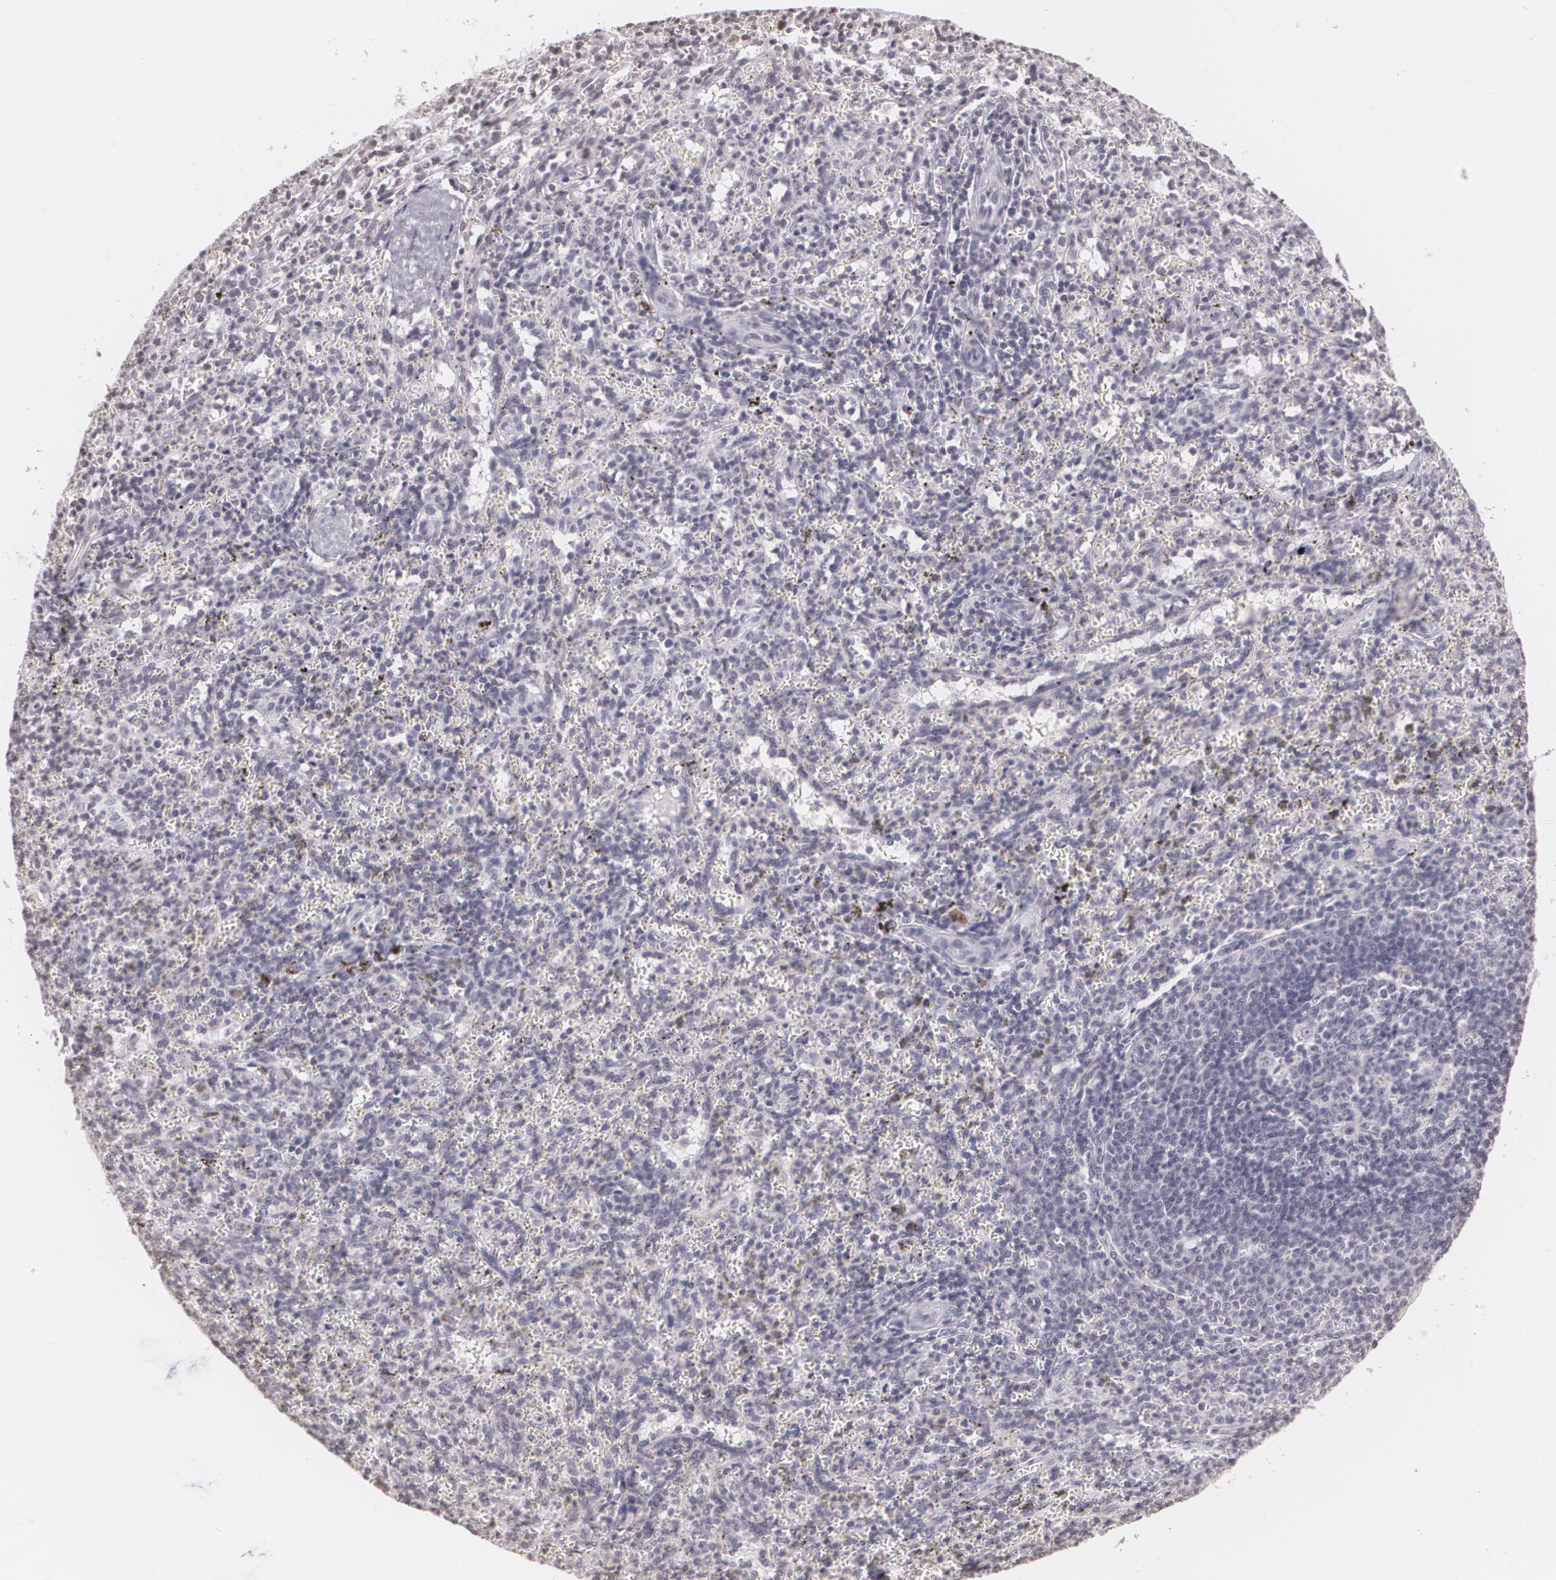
{"staining": {"intensity": "negative", "quantity": "none", "location": "none"}, "tissue": "spleen", "cell_type": "Cells in red pulp", "image_type": "normal", "snomed": [{"axis": "morphology", "description": "Normal tissue, NOS"}, {"axis": "topography", "description": "Spleen"}], "caption": "Protein analysis of unremarkable spleen reveals no significant staining in cells in red pulp.", "gene": "MUC1", "patient": {"sex": "female", "age": 10}}